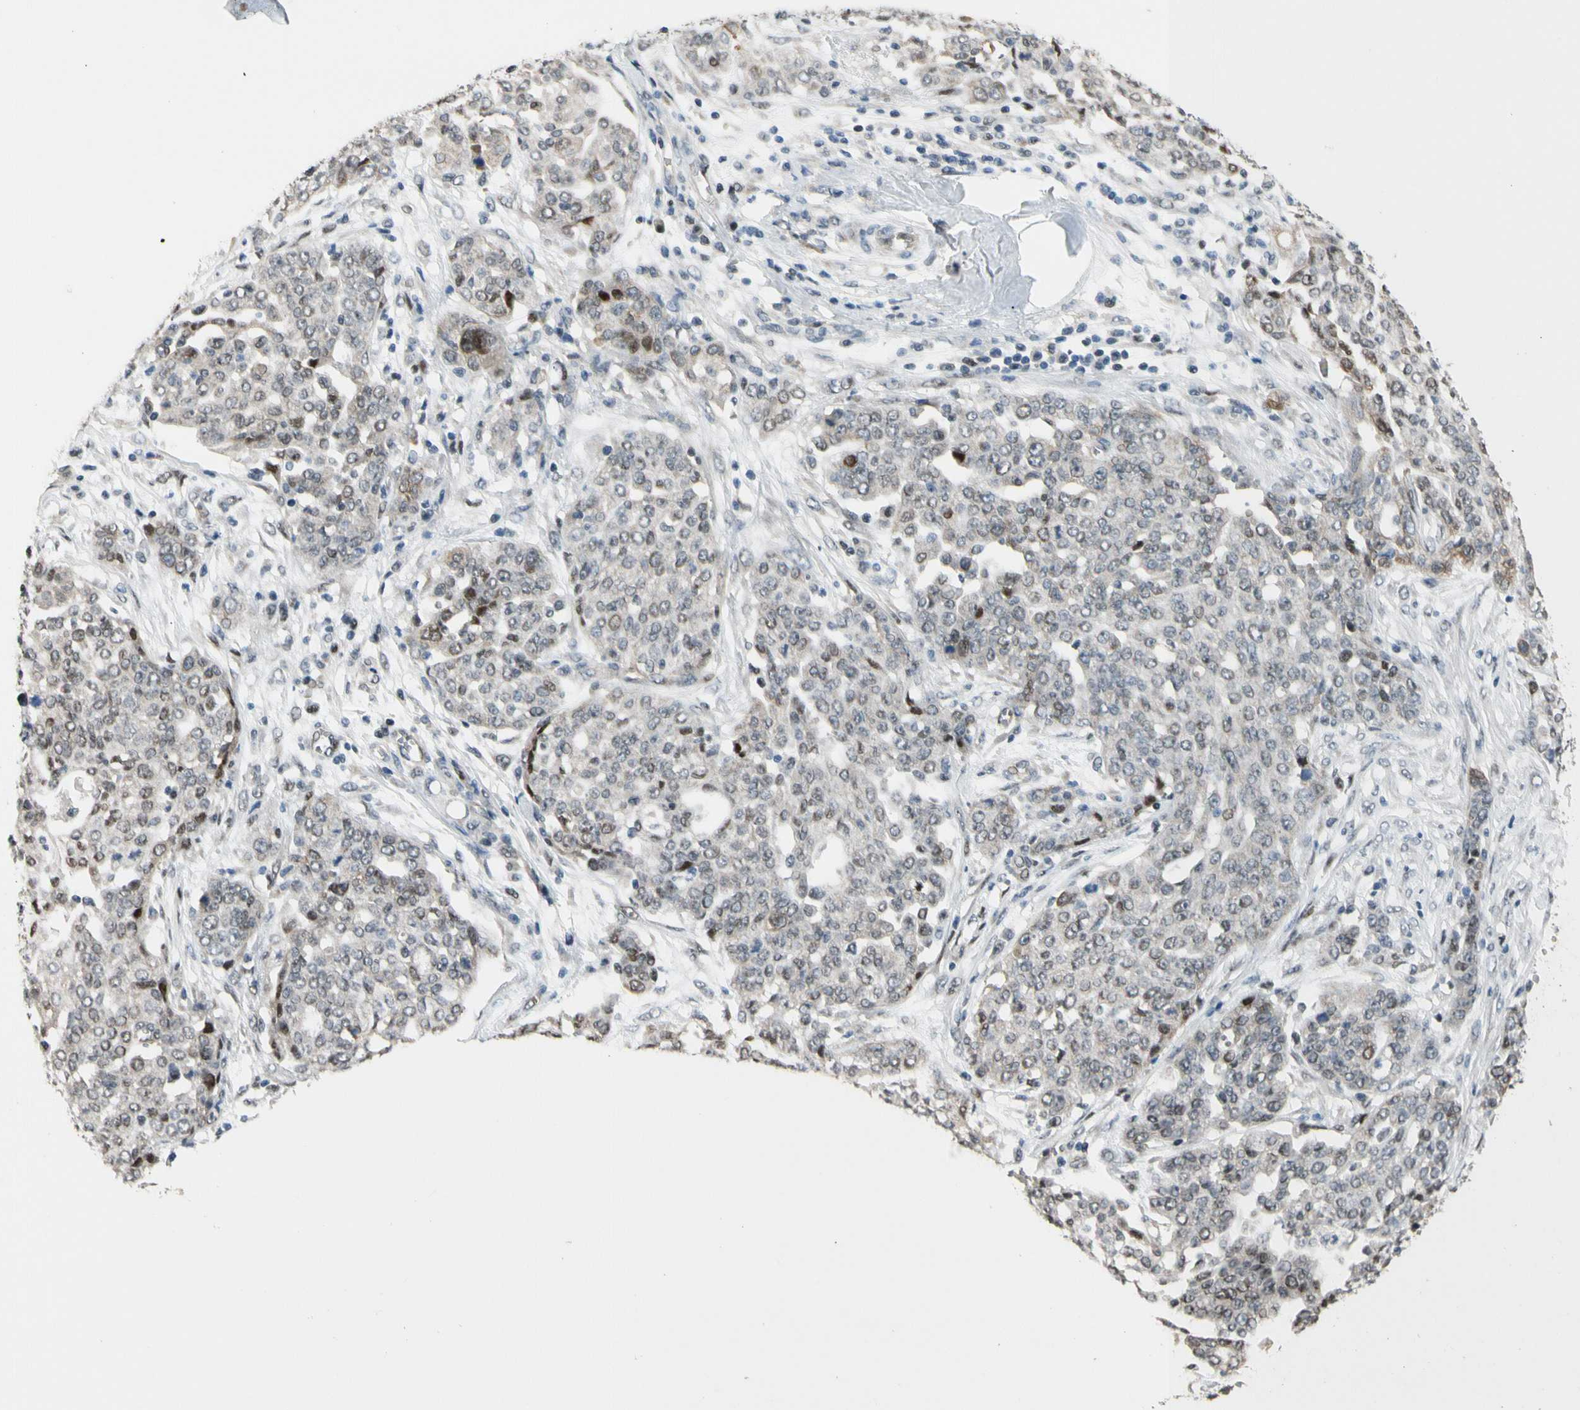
{"staining": {"intensity": "moderate", "quantity": "25%-75%", "location": "nuclear"}, "tissue": "ovarian cancer", "cell_type": "Tumor cells", "image_type": "cancer", "snomed": [{"axis": "morphology", "description": "Cystadenocarcinoma, serous, NOS"}, {"axis": "topography", "description": "Soft tissue"}, {"axis": "topography", "description": "Ovary"}], "caption": "This is an image of IHC staining of ovarian serous cystadenocarcinoma, which shows moderate expression in the nuclear of tumor cells.", "gene": "ZNF184", "patient": {"sex": "female", "age": 57}}